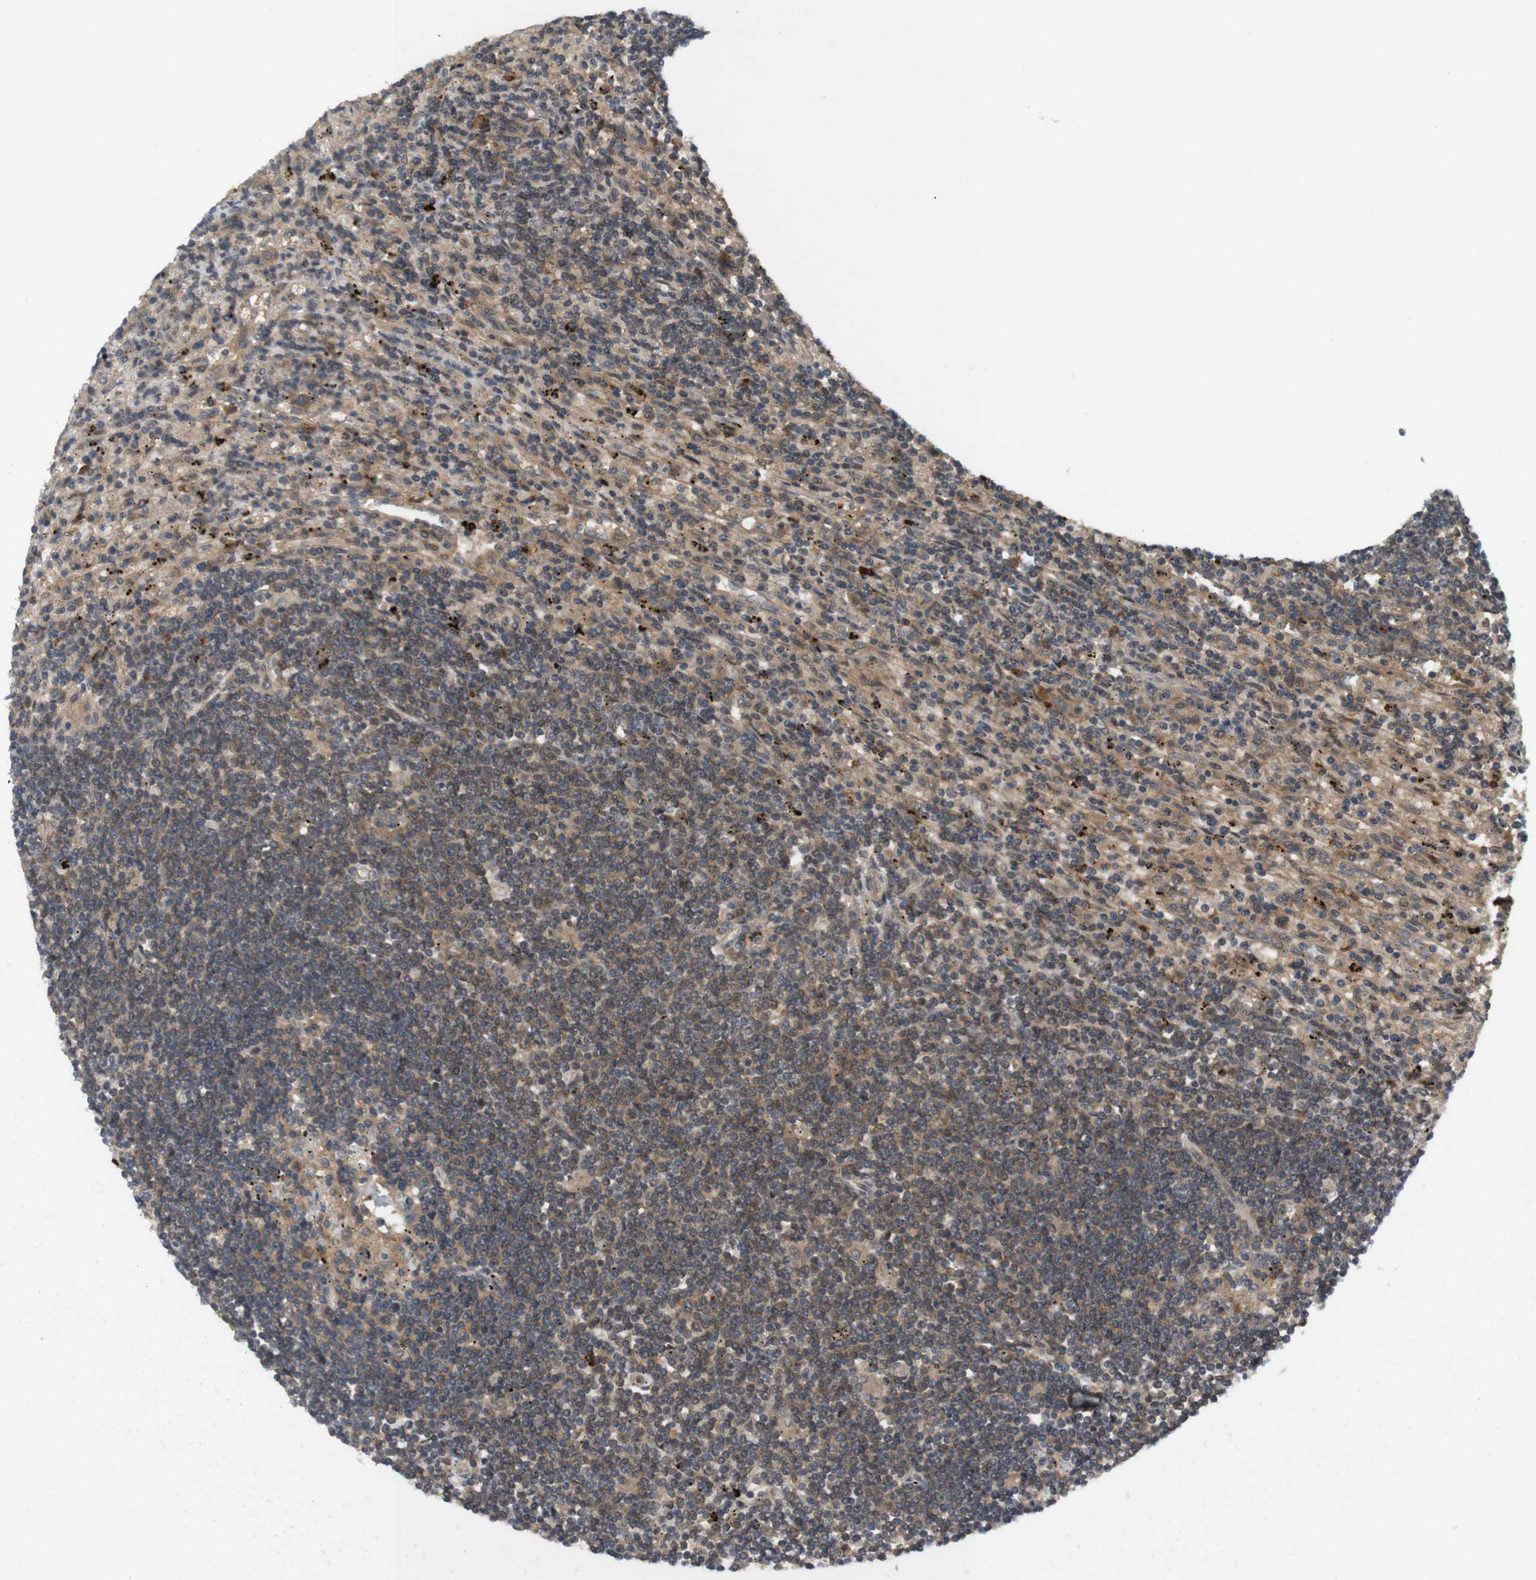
{"staining": {"intensity": "moderate", "quantity": ">75%", "location": "cytoplasmic/membranous"}, "tissue": "lymphoma", "cell_type": "Tumor cells", "image_type": "cancer", "snomed": [{"axis": "morphology", "description": "Malignant lymphoma, non-Hodgkin's type, Low grade"}, {"axis": "topography", "description": "Spleen"}], "caption": "Immunohistochemical staining of human low-grade malignant lymphoma, non-Hodgkin's type demonstrates moderate cytoplasmic/membranous protein expression in about >75% of tumor cells.", "gene": "NFKBIE", "patient": {"sex": "male", "age": 76}}